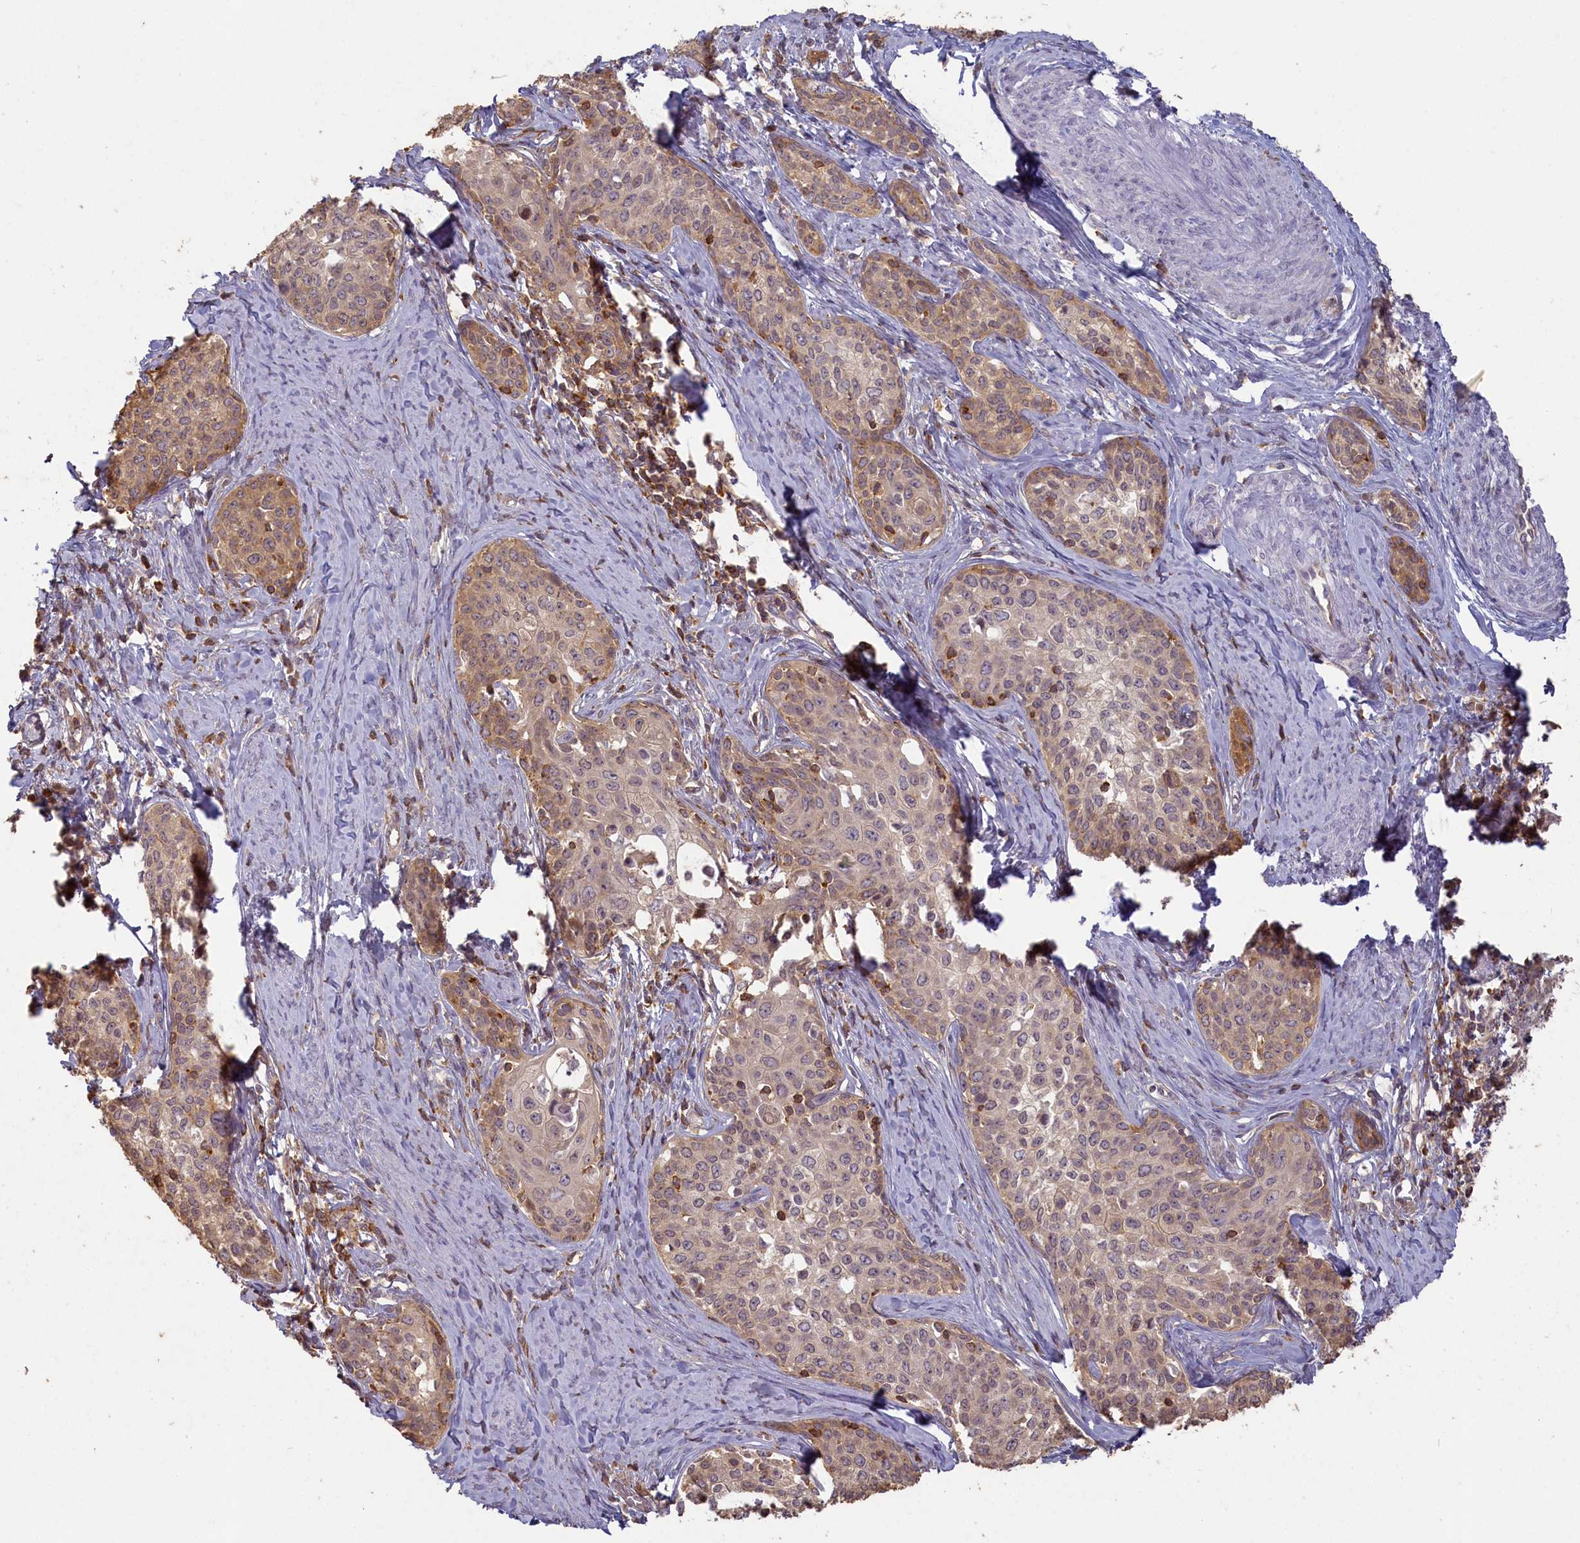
{"staining": {"intensity": "weak", "quantity": "25%-75%", "location": "cytoplasmic/membranous"}, "tissue": "cervical cancer", "cell_type": "Tumor cells", "image_type": "cancer", "snomed": [{"axis": "morphology", "description": "Squamous cell carcinoma, NOS"}, {"axis": "morphology", "description": "Adenocarcinoma, NOS"}, {"axis": "topography", "description": "Cervix"}], "caption": "High-power microscopy captured an immunohistochemistry micrograph of cervical cancer (squamous cell carcinoma), revealing weak cytoplasmic/membranous positivity in approximately 25%-75% of tumor cells. (brown staining indicates protein expression, while blue staining denotes nuclei).", "gene": "MADD", "patient": {"sex": "female", "age": 52}}